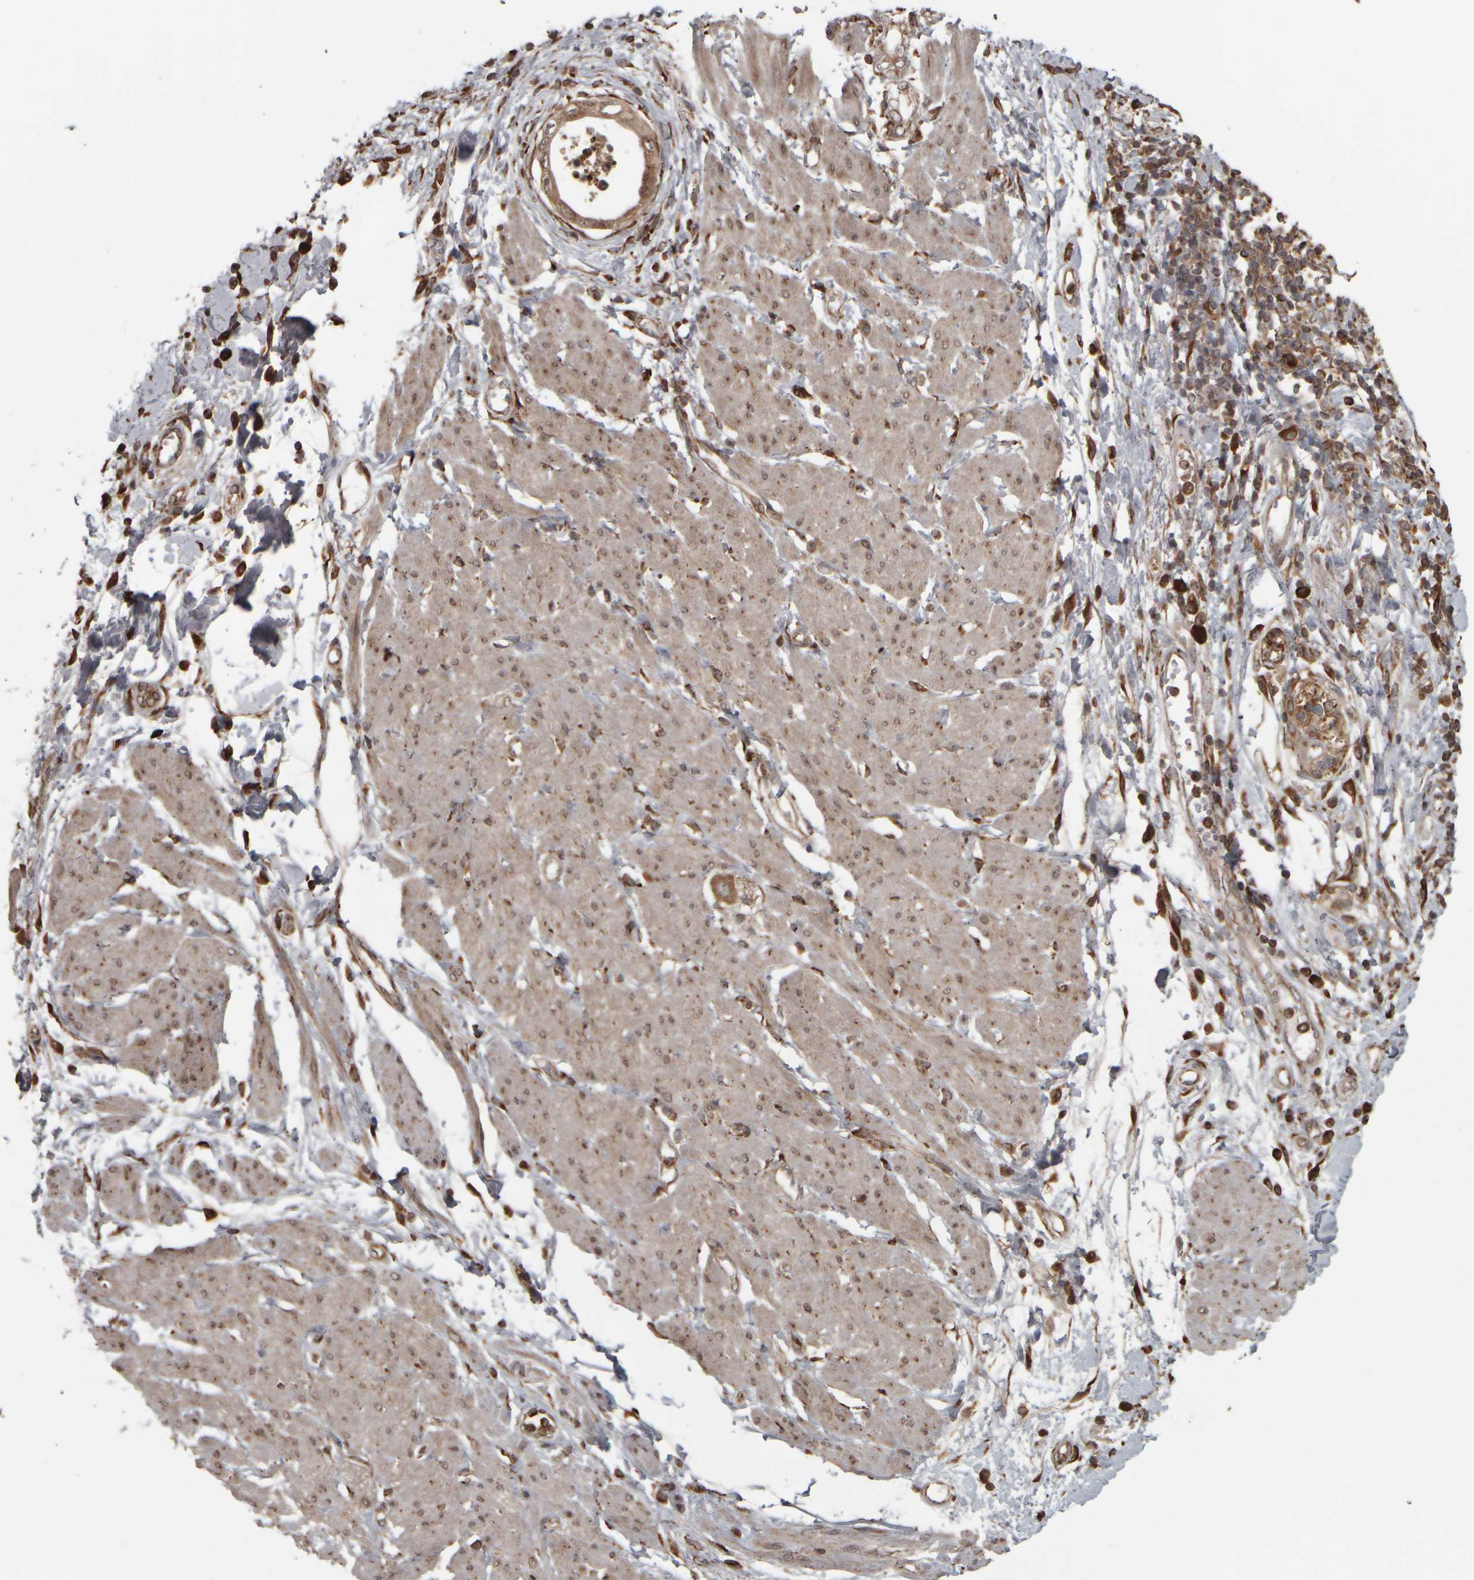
{"staining": {"intensity": "moderate", "quantity": ">75%", "location": "cytoplasmic/membranous"}, "tissue": "pancreatic cancer", "cell_type": "Tumor cells", "image_type": "cancer", "snomed": [{"axis": "morphology", "description": "Normal tissue, NOS"}, {"axis": "morphology", "description": "Adenocarcinoma, NOS"}, {"axis": "topography", "description": "Pancreas"}, {"axis": "topography", "description": "Duodenum"}], "caption": "DAB immunohistochemical staining of pancreatic cancer exhibits moderate cytoplasmic/membranous protein positivity in approximately >75% of tumor cells.", "gene": "AGBL3", "patient": {"sex": "female", "age": 60}}